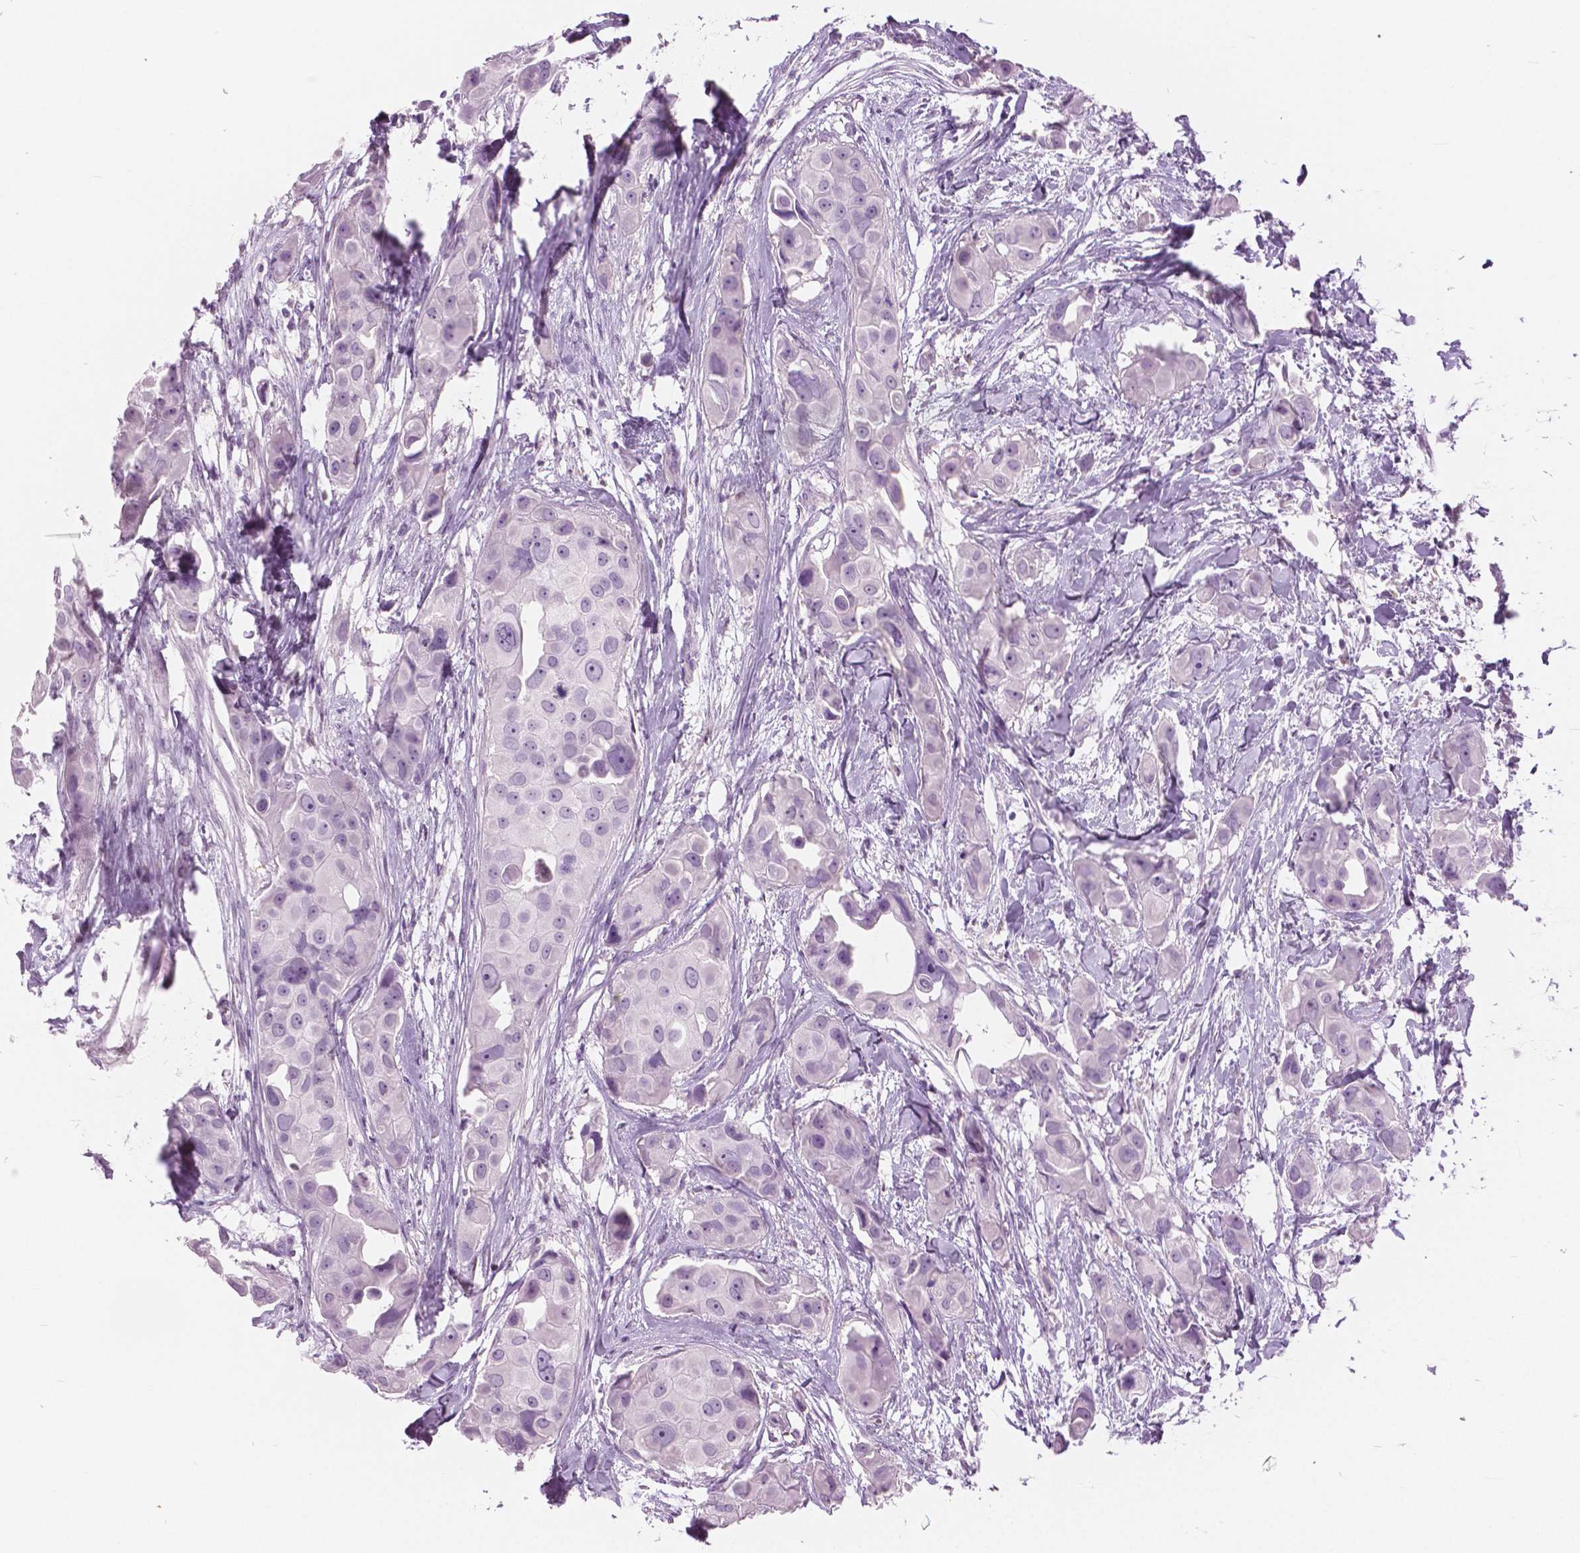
{"staining": {"intensity": "negative", "quantity": "none", "location": "none"}, "tissue": "breast cancer", "cell_type": "Tumor cells", "image_type": "cancer", "snomed": [{"axis": "morphology", "description": "Duct carcinoma"}, {"axis": "topography", "description": "Breast"}], "caption": "Immunohistochemistry (IHC) micrograph of human infiltrating ductal carcinoma (breast) stained for a protein (brown), which displays no expression in tumor cells.", "gene": "GALM", "patient": {"sex": "female", "age": 38}}